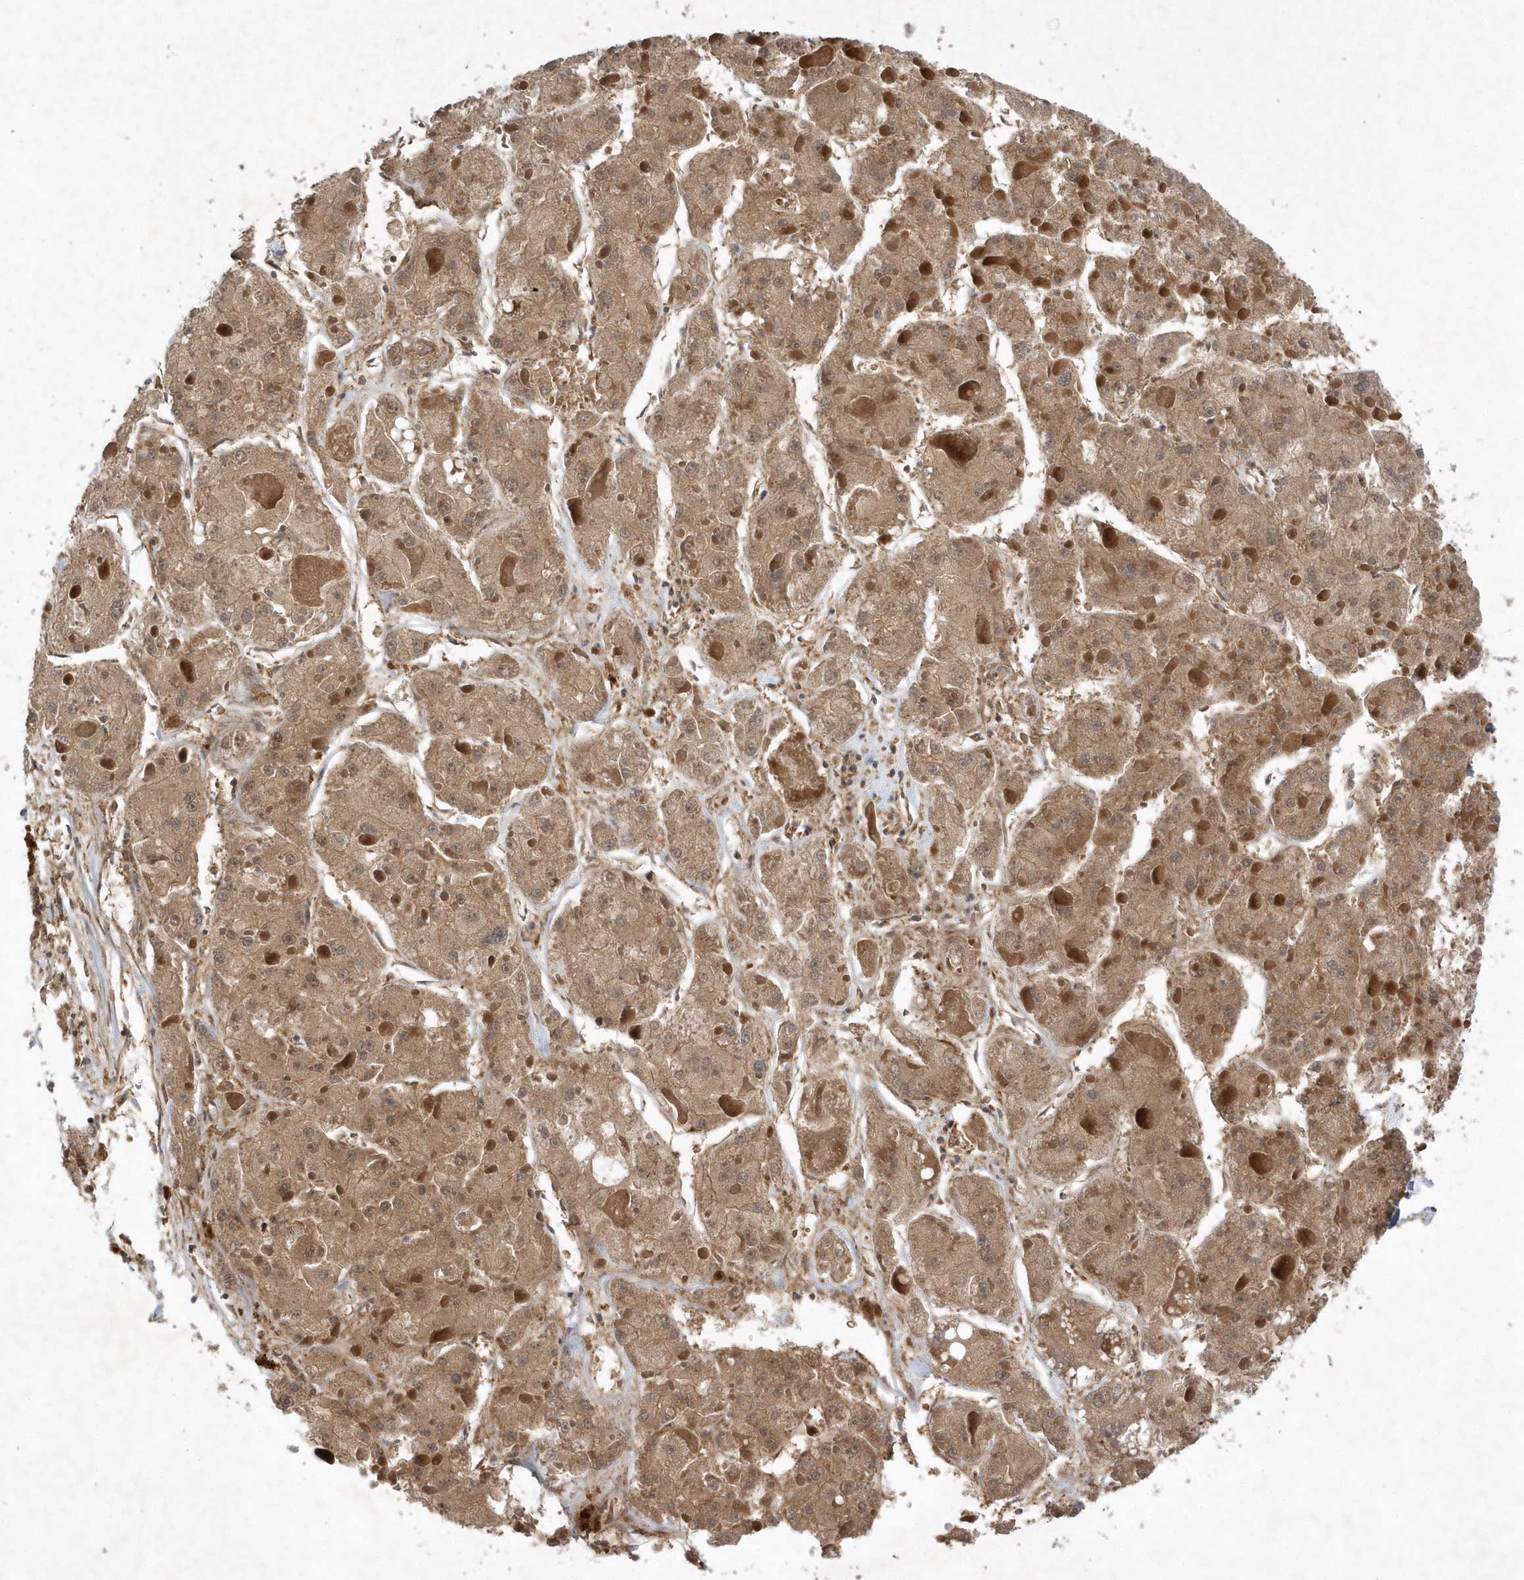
{"staining": {"intensity": "moderate", "quantity": ">75%", "location": "cytoplasmic/membranous"}, "tissue": "liver cancer", "cell_type": "Tumor cells", "image_type": "cancer", "snomed": [{"axis": "morphology", "description": "Carcinoma, Hepatocellular, NOS"}, {"axis": "topography", "description": "Liver"}], "caption": "Immunohistochemical staining of liver hepatocellular carcinoma reveals medium levels of moderate cytoplasmic/membranous expression in approximately >75% of tumor cells.", "gene": "GFM2", "patient": {"sex": "female", "age": 73}}